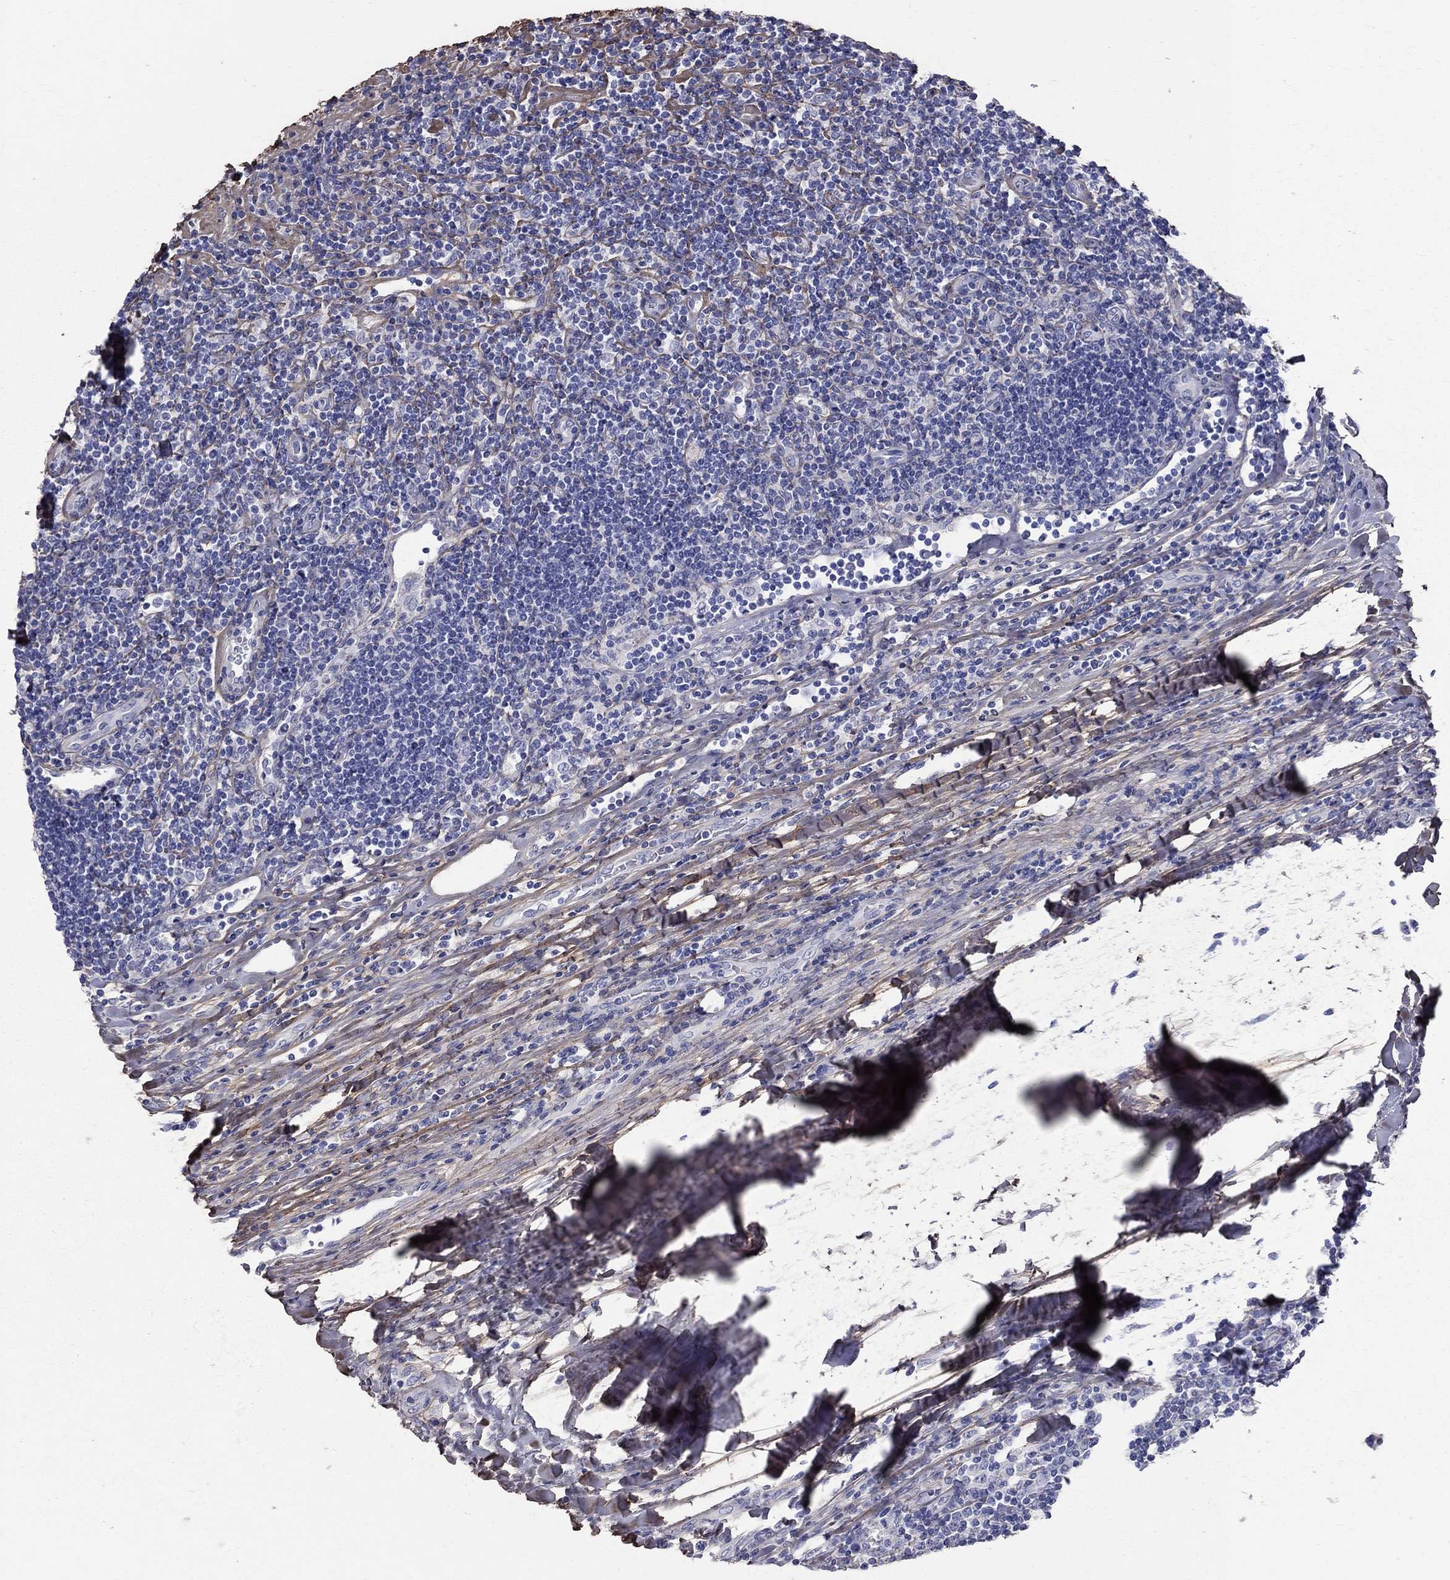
{"staining": {"intensity": "negative", "quantity": "none", "location": "none"}, "tissue": "lymphoma", "cell_type": "Tumor cells", "image_type": "cancer", "snomed": [{"axis": "morphology", "description": "Hodgkin's disease, NOS"}, {"axis": "topography", "description": "Lymph node"}], "caption": "A high-resolution photomicrograph shows IHC staining of Hodgkin's disease, which reveals no significant expression in tumor cells. (DAB IHC, high magnification).", "gene": "ANXA10", "patient": {"sex": "male", "age": 40}}